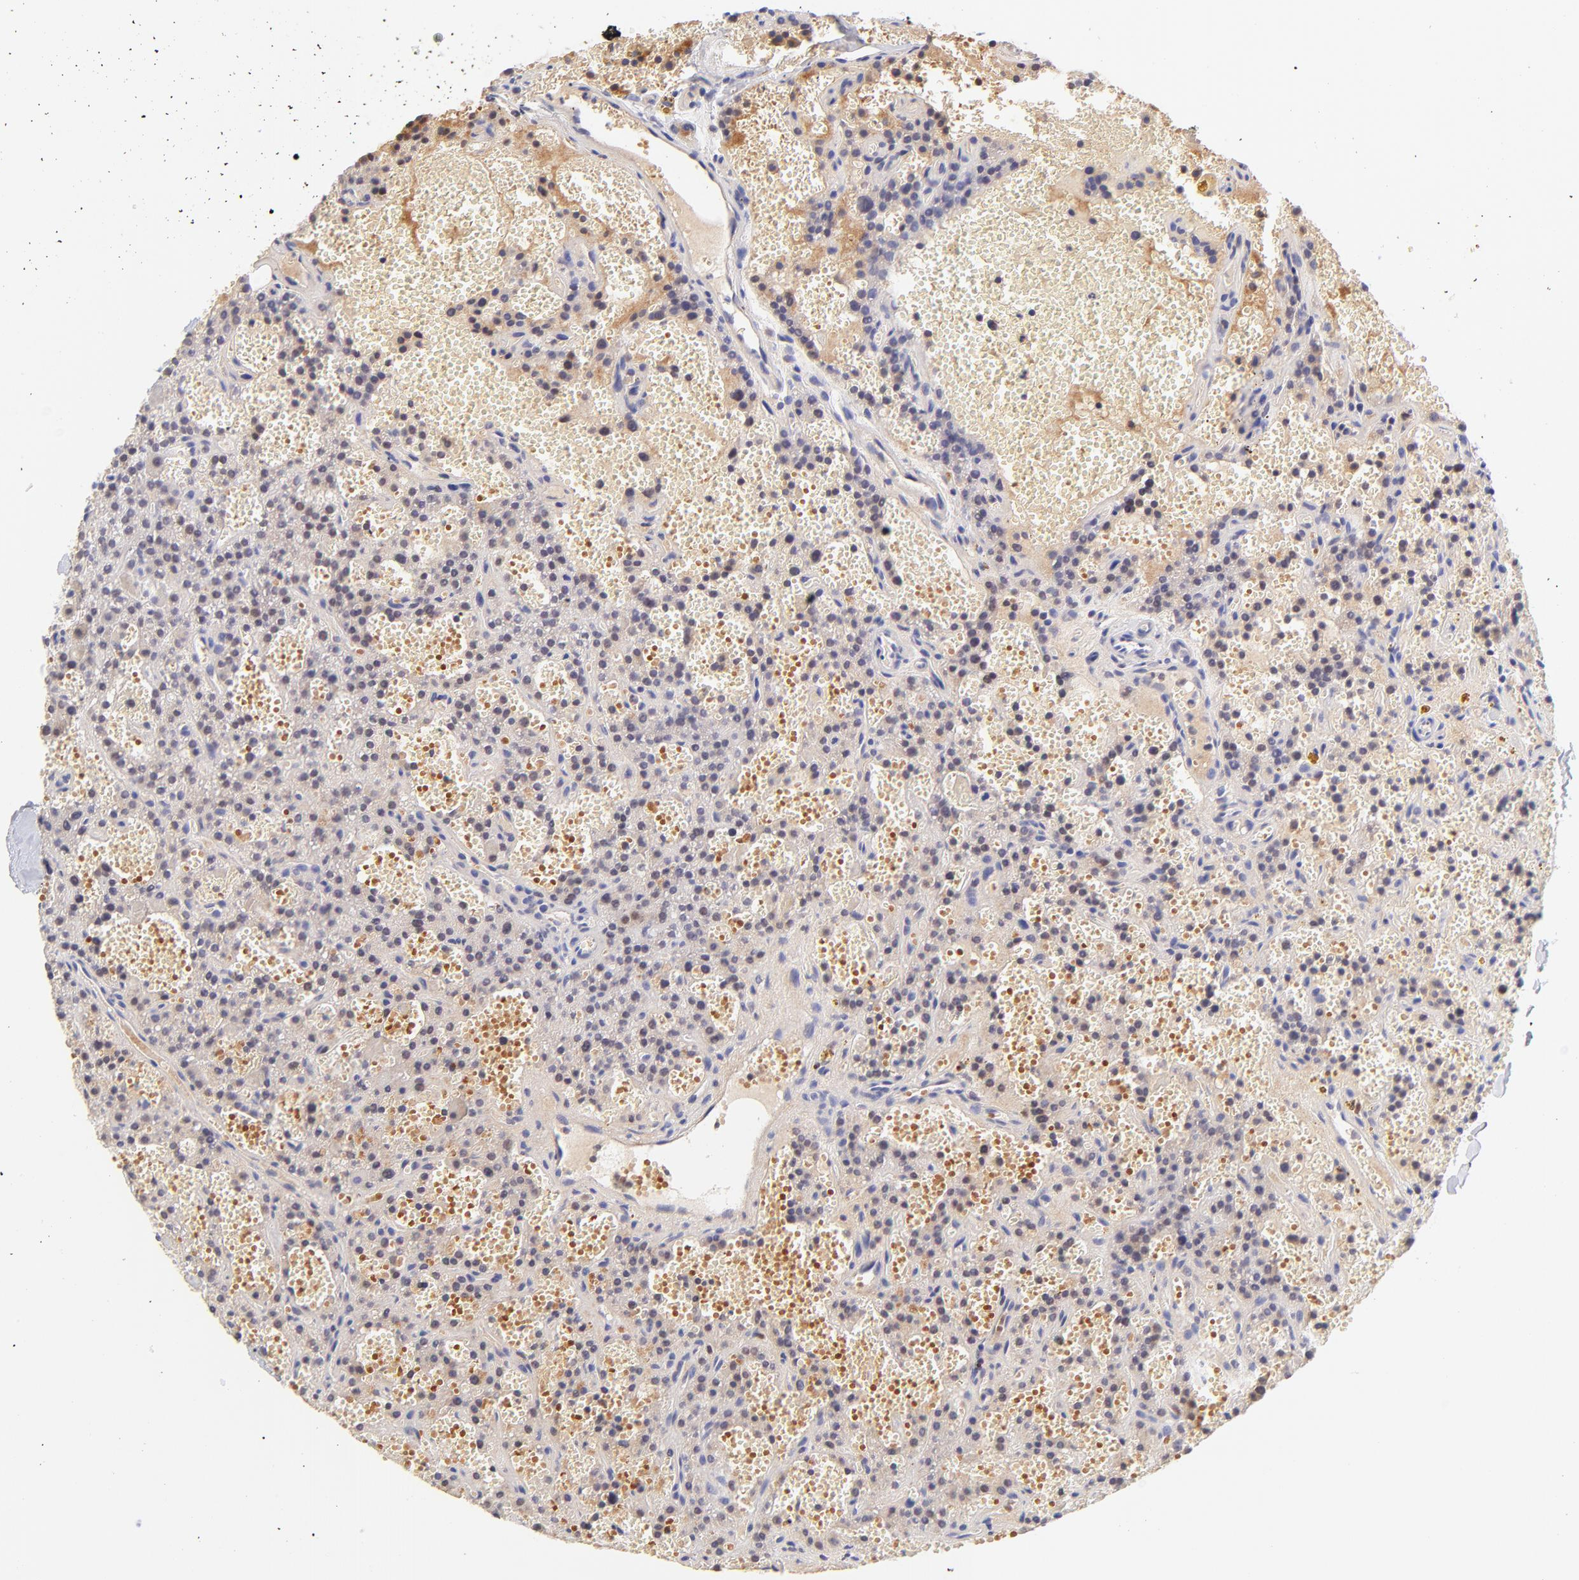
{"staining": {"intensity": "negative", "quantity": "none", "location": "none"}, "tissue": "parathyroid gland", "cell_type": "Glandular cells", "image_type": "normal", "snomed": [{"axis": "morphology", "description": "Normal tissue, NOS"}, {"axis": "topography", "description": "Parathyroid gland"}], "caption": "Immunohistochemical staining of normal parathyroid gland exhibits no significant staining in glandular cells. (DAB immunohistochemistry visualized using brightfield microscopy, high magnification).", "gene": "FRMPD3", "patient": {"sex": "male", "age": 25}}